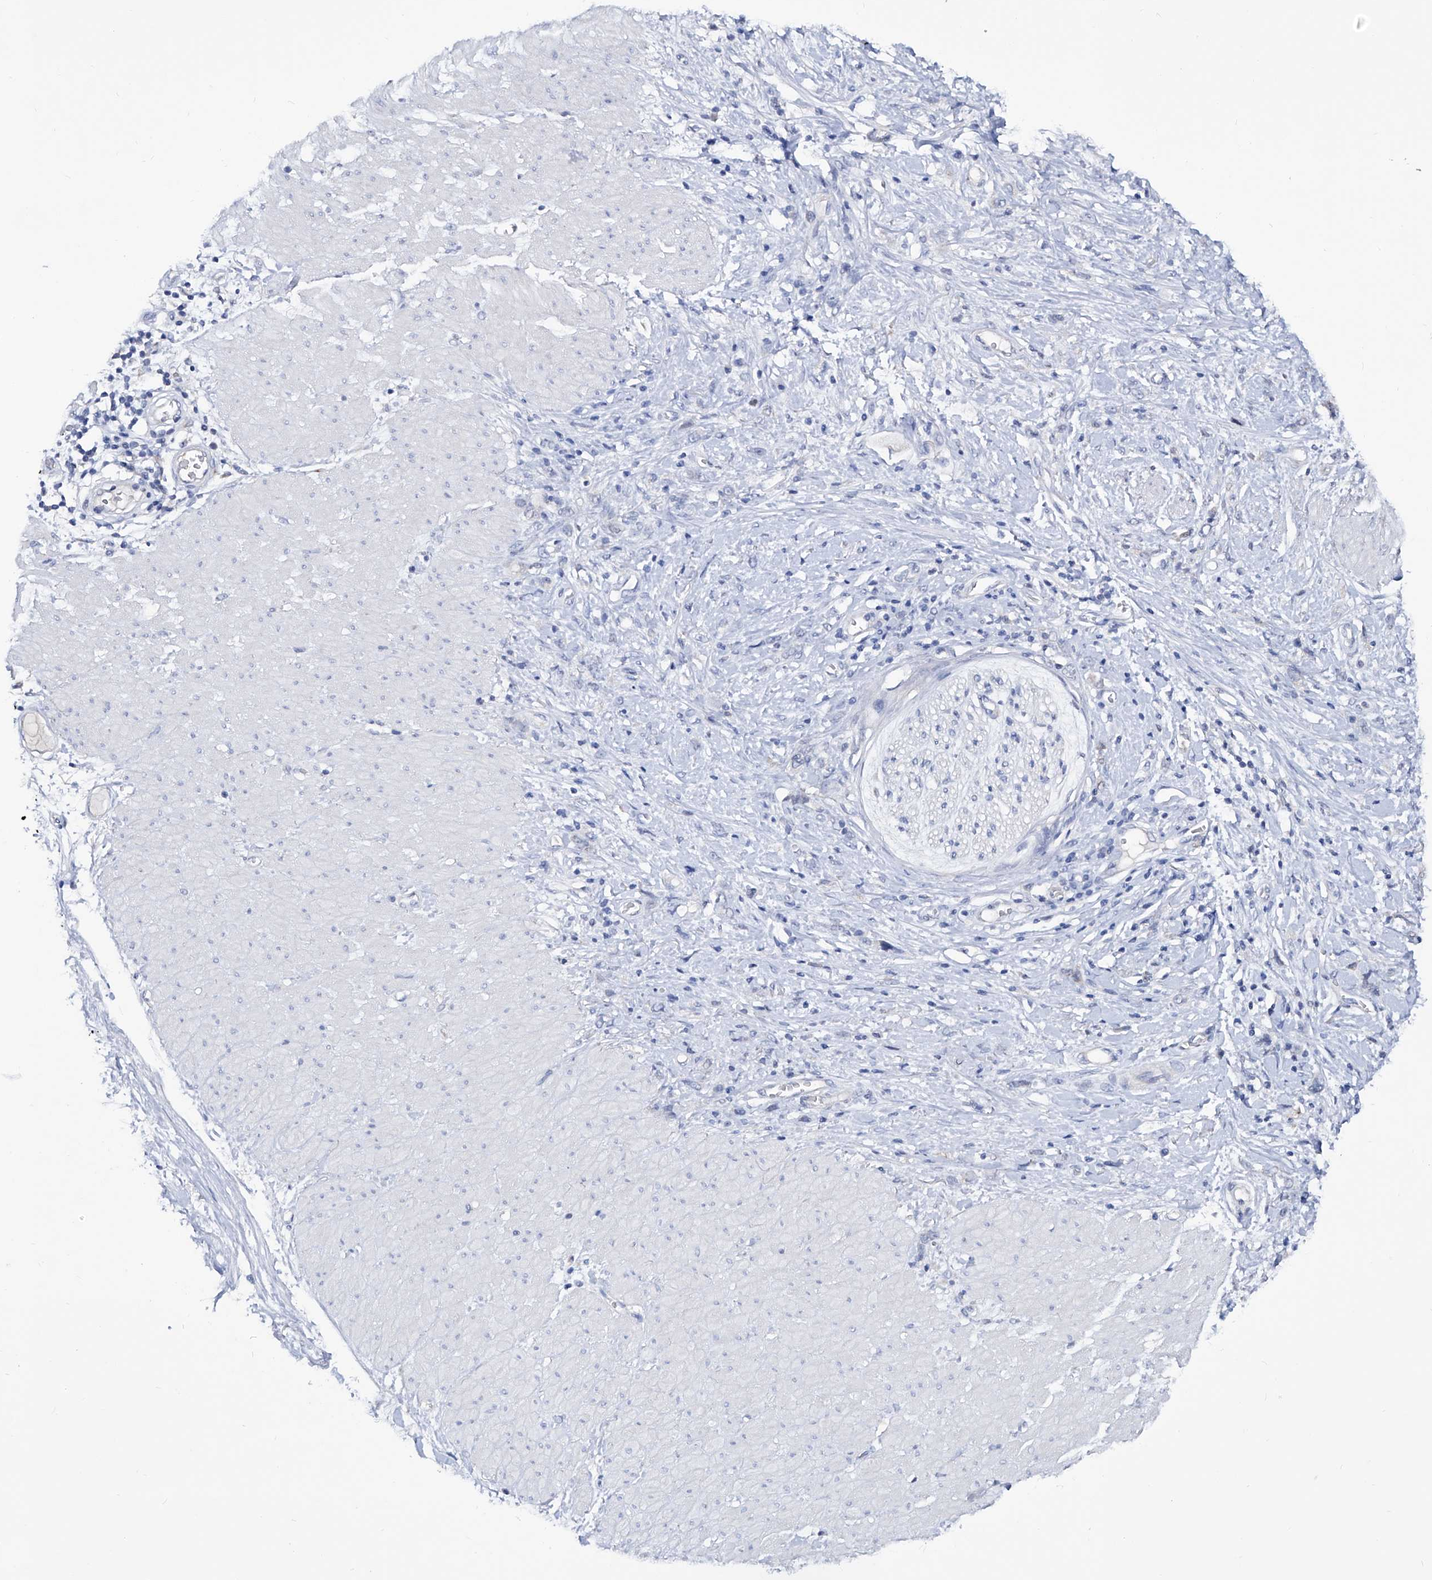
{"staining": {"intensity": "negative", "quantity": "none", "location": "none"}, "tissue": "stomach cancer", "cell_type": "Tumor cells", "image_type": "cancer", "snomed": [{"axis": "morphology", "description": "Adenocarcinoma, NOS"}, {"axis": "topography", "description": "Stomach"}], "caption": "DAB immunohistochemical staining of stomach cancer (adenocarcinoma) demonstrates no significant expression in tumor cells. The staining is performed using DAB brown chromogen with nuclei counter-stained in using hematoxylin.", "gene": "KLHL17", "patient": {"sex": "female", "age": 76}}